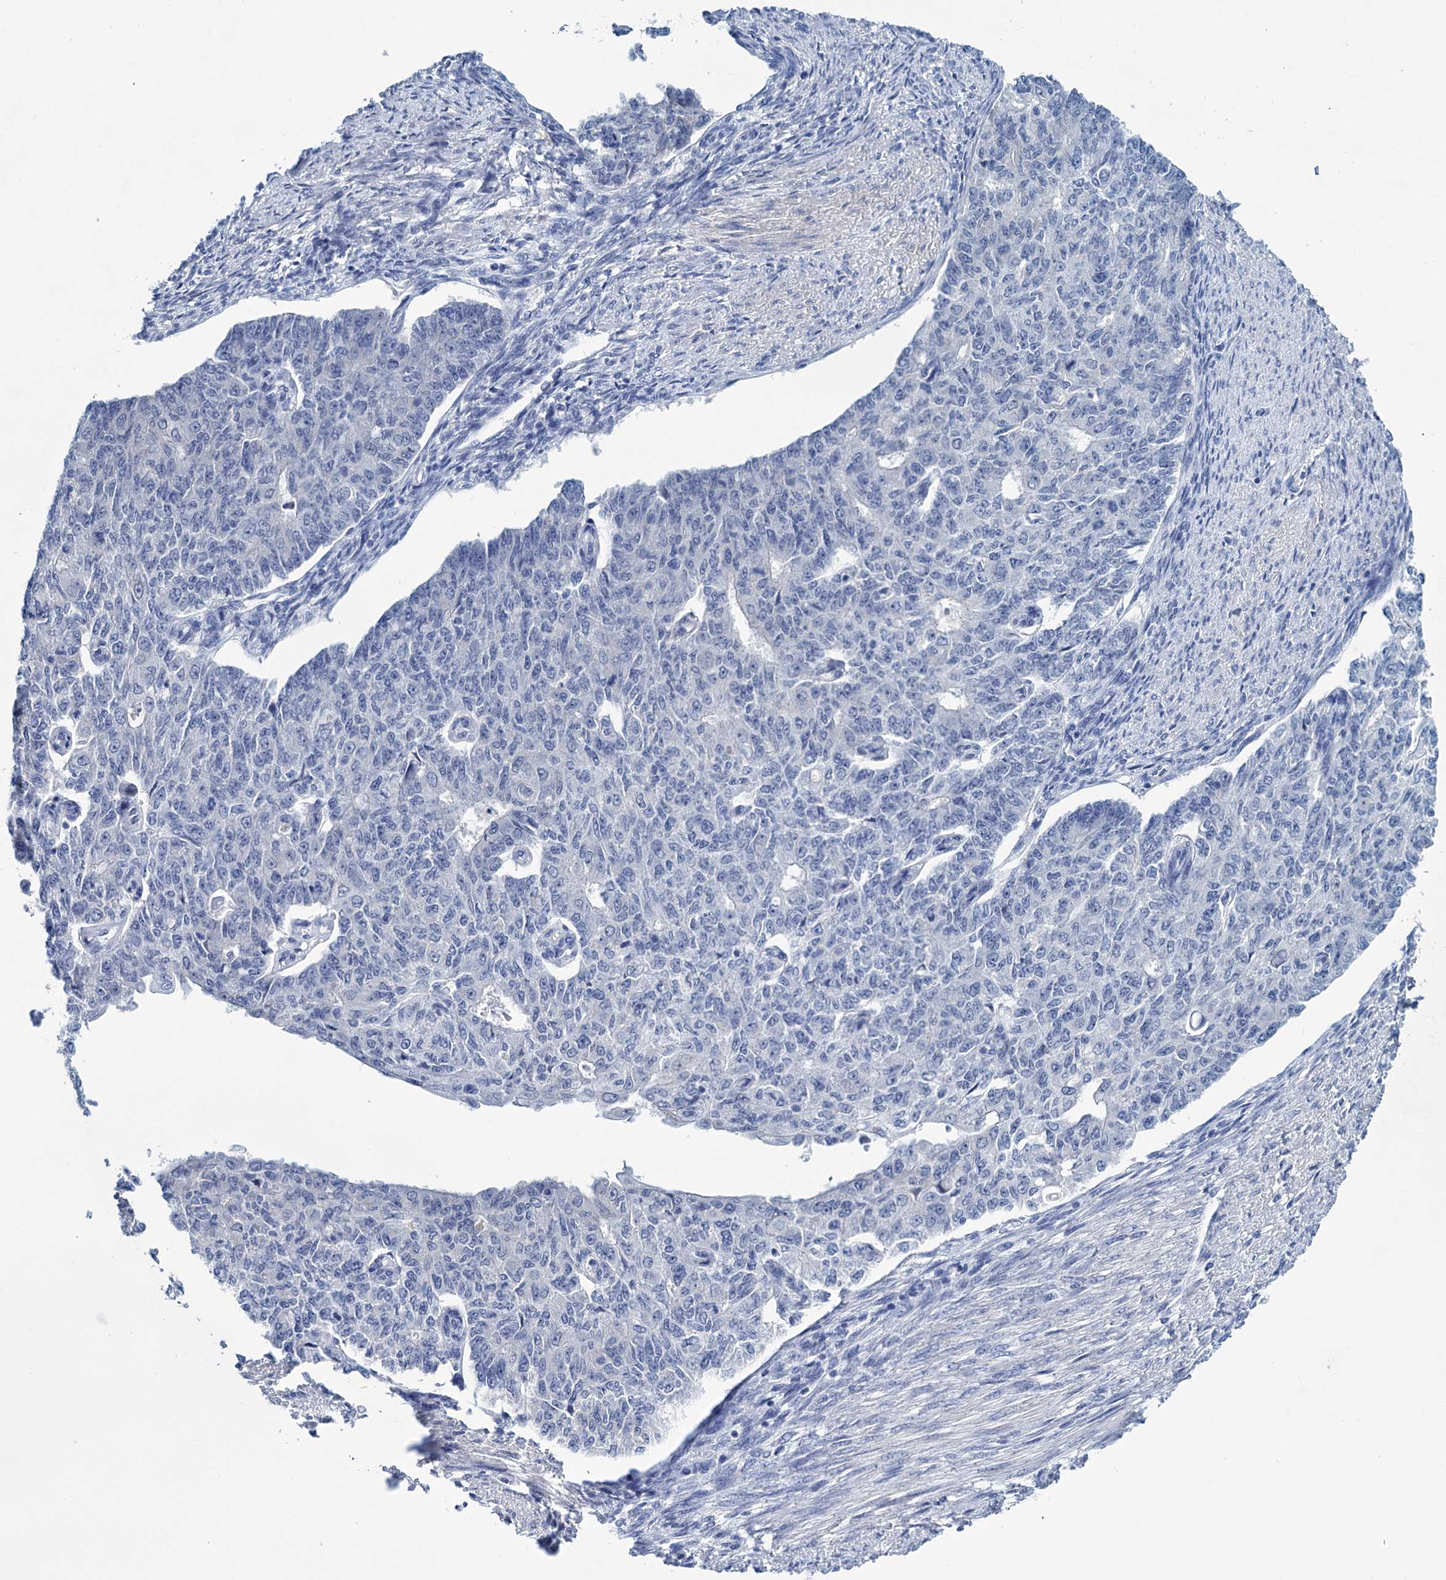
{"staining": {"intensity": "negative", "quantity": "none", "location": "none"}, "tissue": "endometrial cancer", "cell_type": "Tumor cells", "image_type": "cancer", "snomed": [{"axis": "morphology", "description": "Adenocarcinoma, NOS"}, {"axis": "topography", "description": "Endometrium"}], "caption": "Histopathology image shows no protein positivity in tumor cells of adenocarcinoma (endometrial) tissue.", "gene": "MYOZ3", "patient": {"sex": "female", "age": 32}}